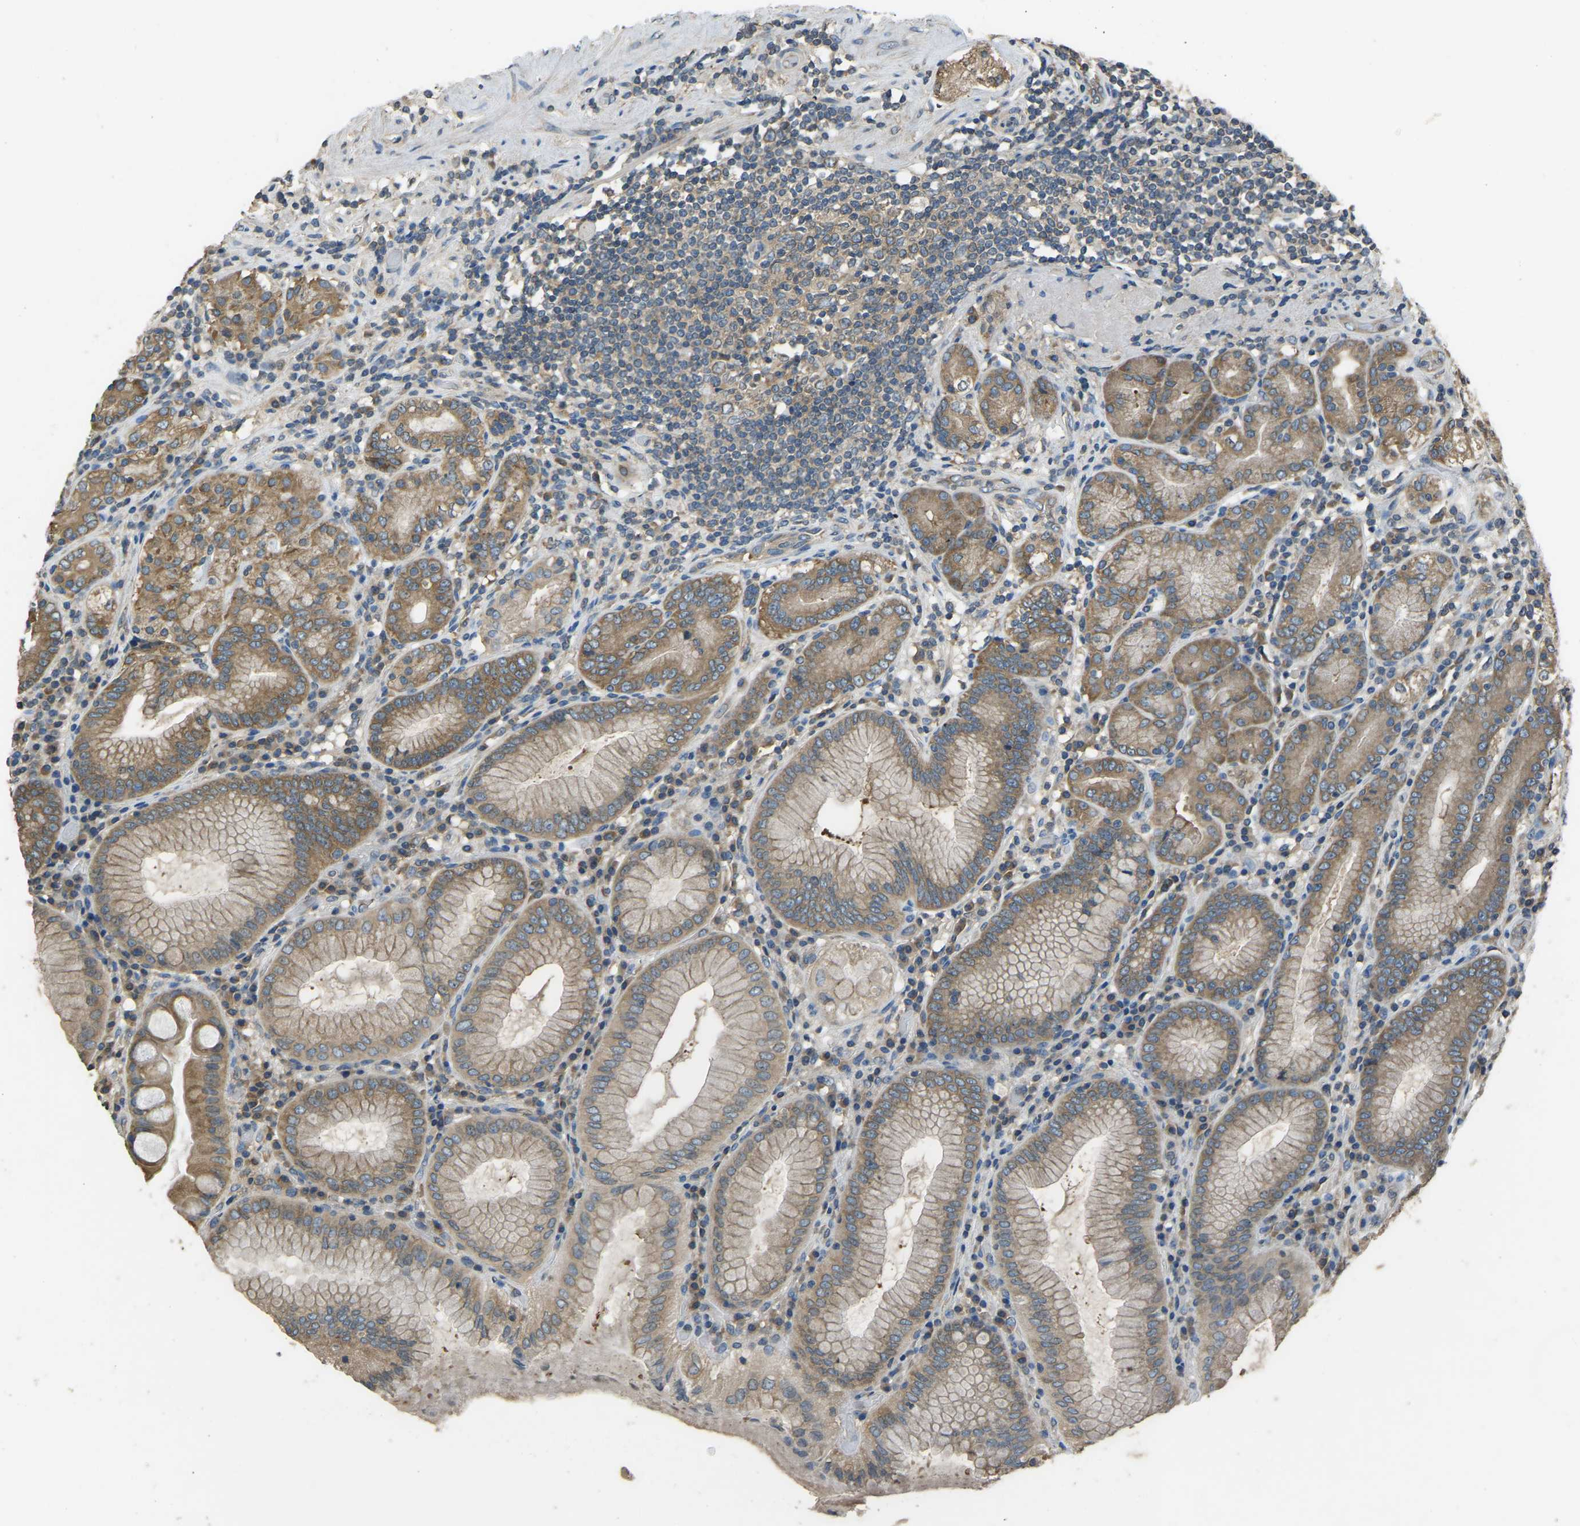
{"staining": {"intensity": "moderate", "quantity": ">75%", "location": "cytoplasmic/membranous"}, "tissue": "stomach", "cell_type": "Glandular cells", "image_type": "normal", "snomed": [{"axis": "morphology", "description": "Normal tissue, NOS"}, {"axis": "topography", "description": "Stomach, lower"}], "caption": "DAB (3,3'-diaminobenzidine) immunohistochemical staining of normal human stomach displays moderate cytoplasmic/membranous protein expression in about >75% of glandular cells.", "gene": "AIMP1", "patient": {"sex": "female", "age": 76}}